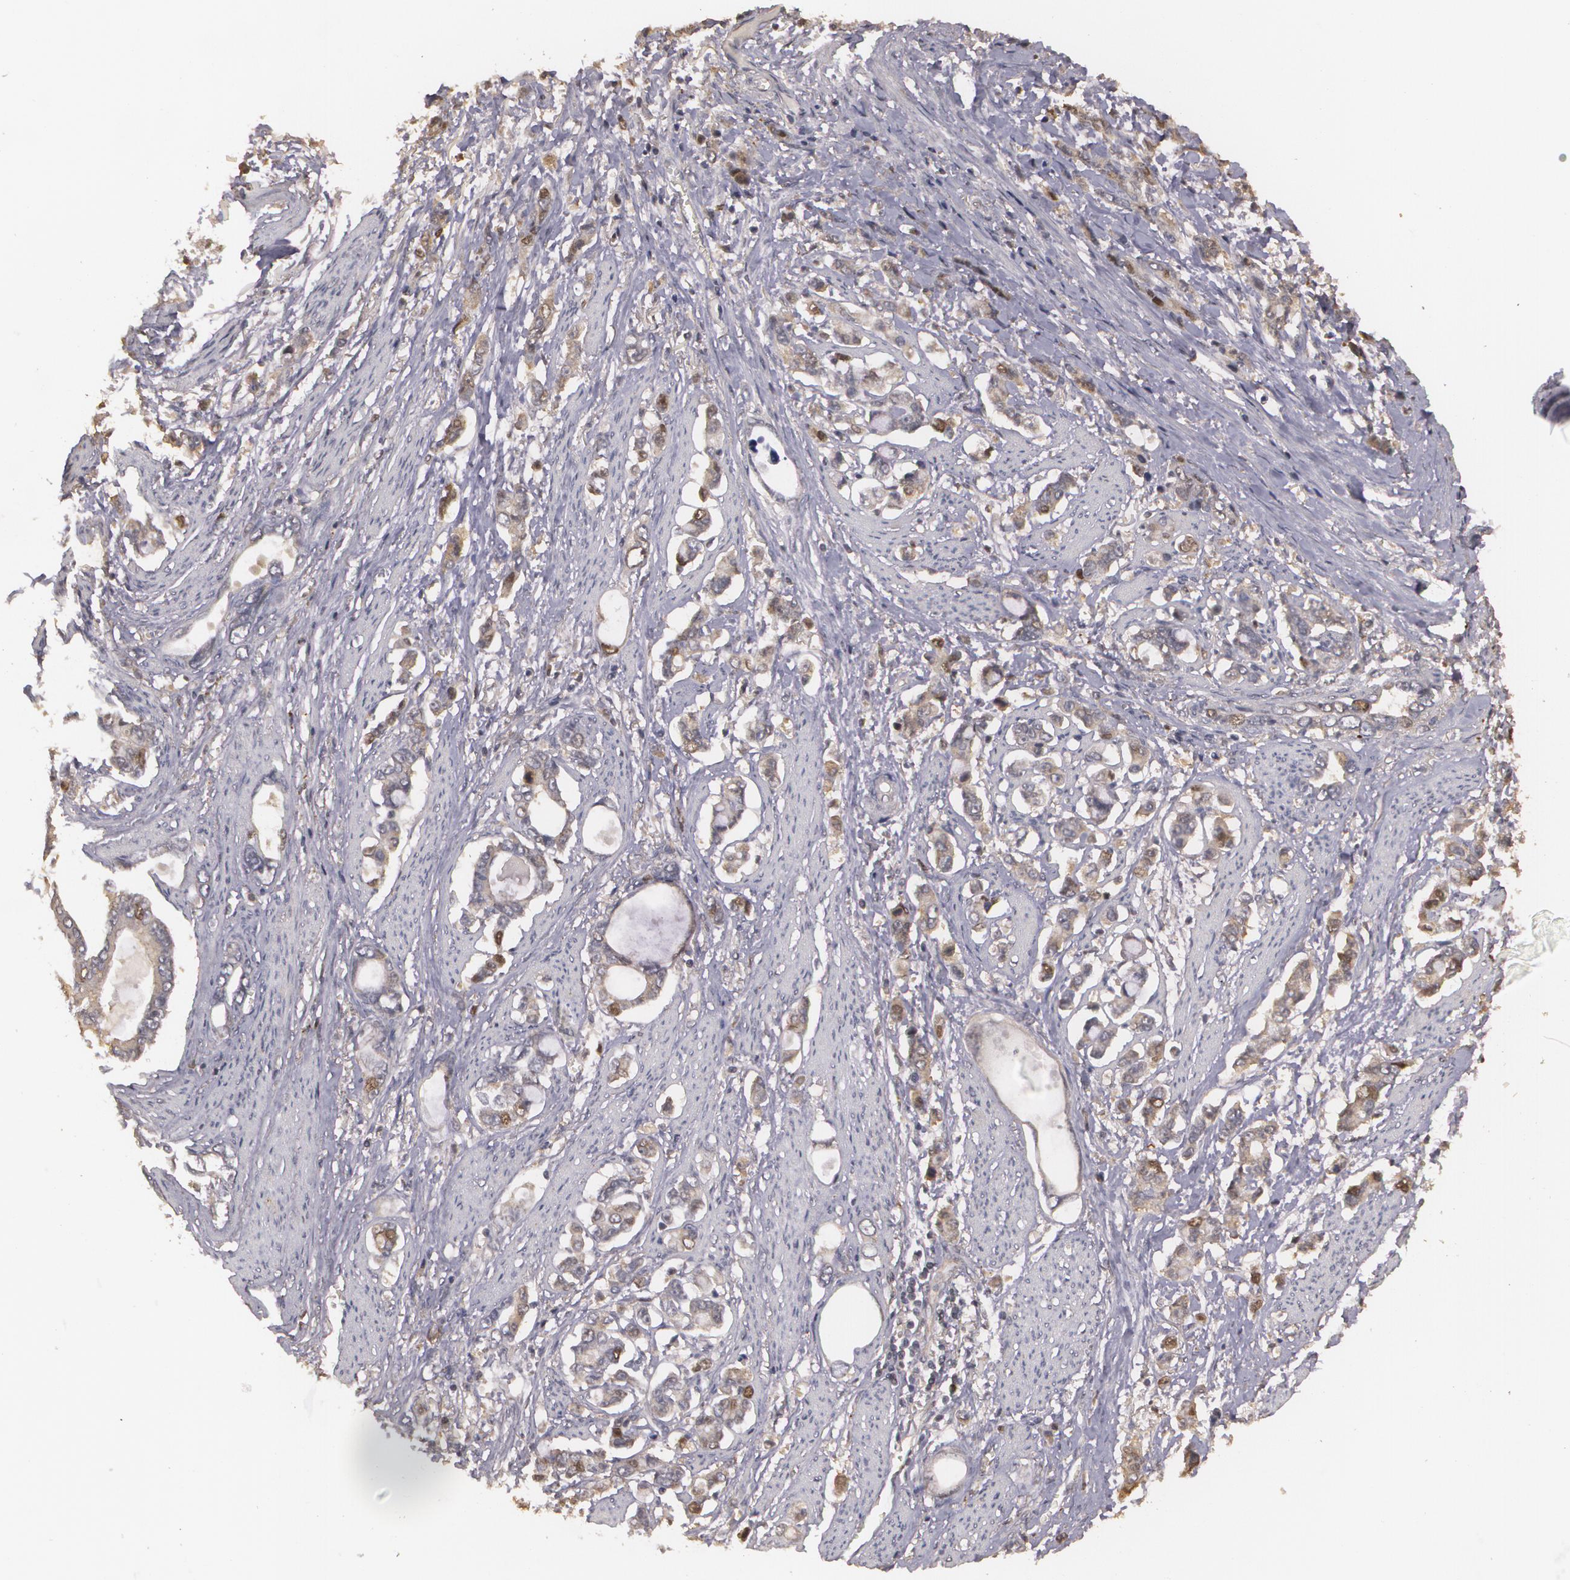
{"staining": {"intensity": "weak", "quantity": "25%-75%", "location": "cytoplasmic/membranous"}, "tissue": "stomach cancer", "cell_type": "Tumor cells", "image_type": "cancer", "snomed": [{"axis": "morphology", "description": "Adenocarcinoma, NOS"}, {"axis": "topography", "description": "Stomach"}], "caption": "Immunohistochemistry (DAB (3,3'-diaminobenzidine)) staining of human stomach cancer shows weak cytoplasmic/membranous protein expression in approximately 25%-75% of tumor cells.", "gene": "BRCA1", "patient": {"sex": "male", "age": 78}}